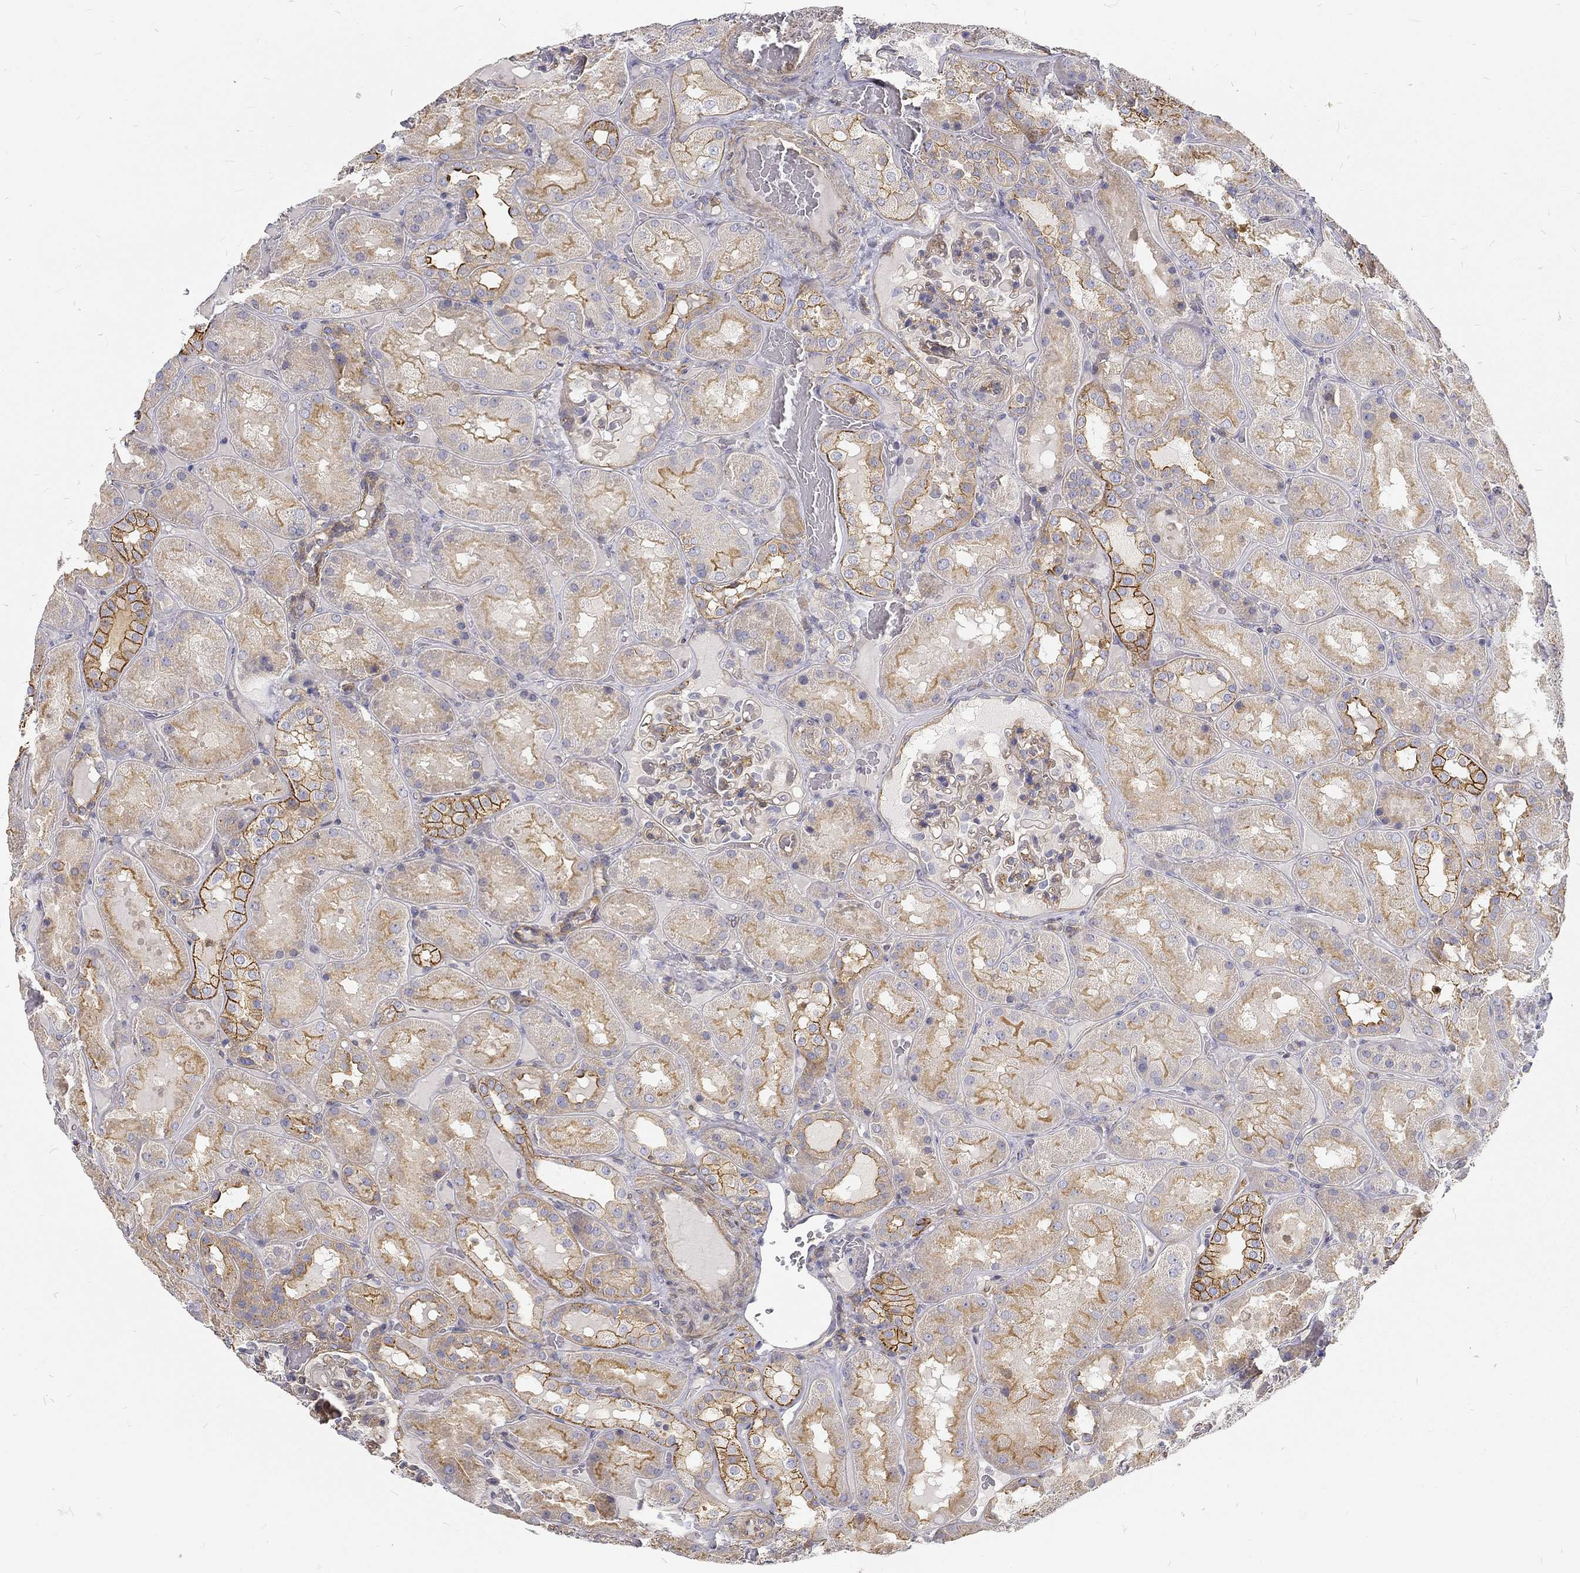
{"staining": {"intensity": "moderate", "quantity": "<25%", "location": "cytoplasmic/membranous"}, "tissue": "kidney", "cell_type": "Cells in glomeruli", "image_type": "normal", "snomed": [{"axis": "morphology", "description": "Normal tissue, NOS"}, {"axis": "topography", "description": "Kidney"}], "caption": "Moderate cytoplasmic/membranous staining for a protein is appreciated in about <25% of cells in glomeruli of unremarkable kidney using immunohistochemistry (IHC).", "gene": "MTMR11", "patient": {"sex": "male", "age": 73}}